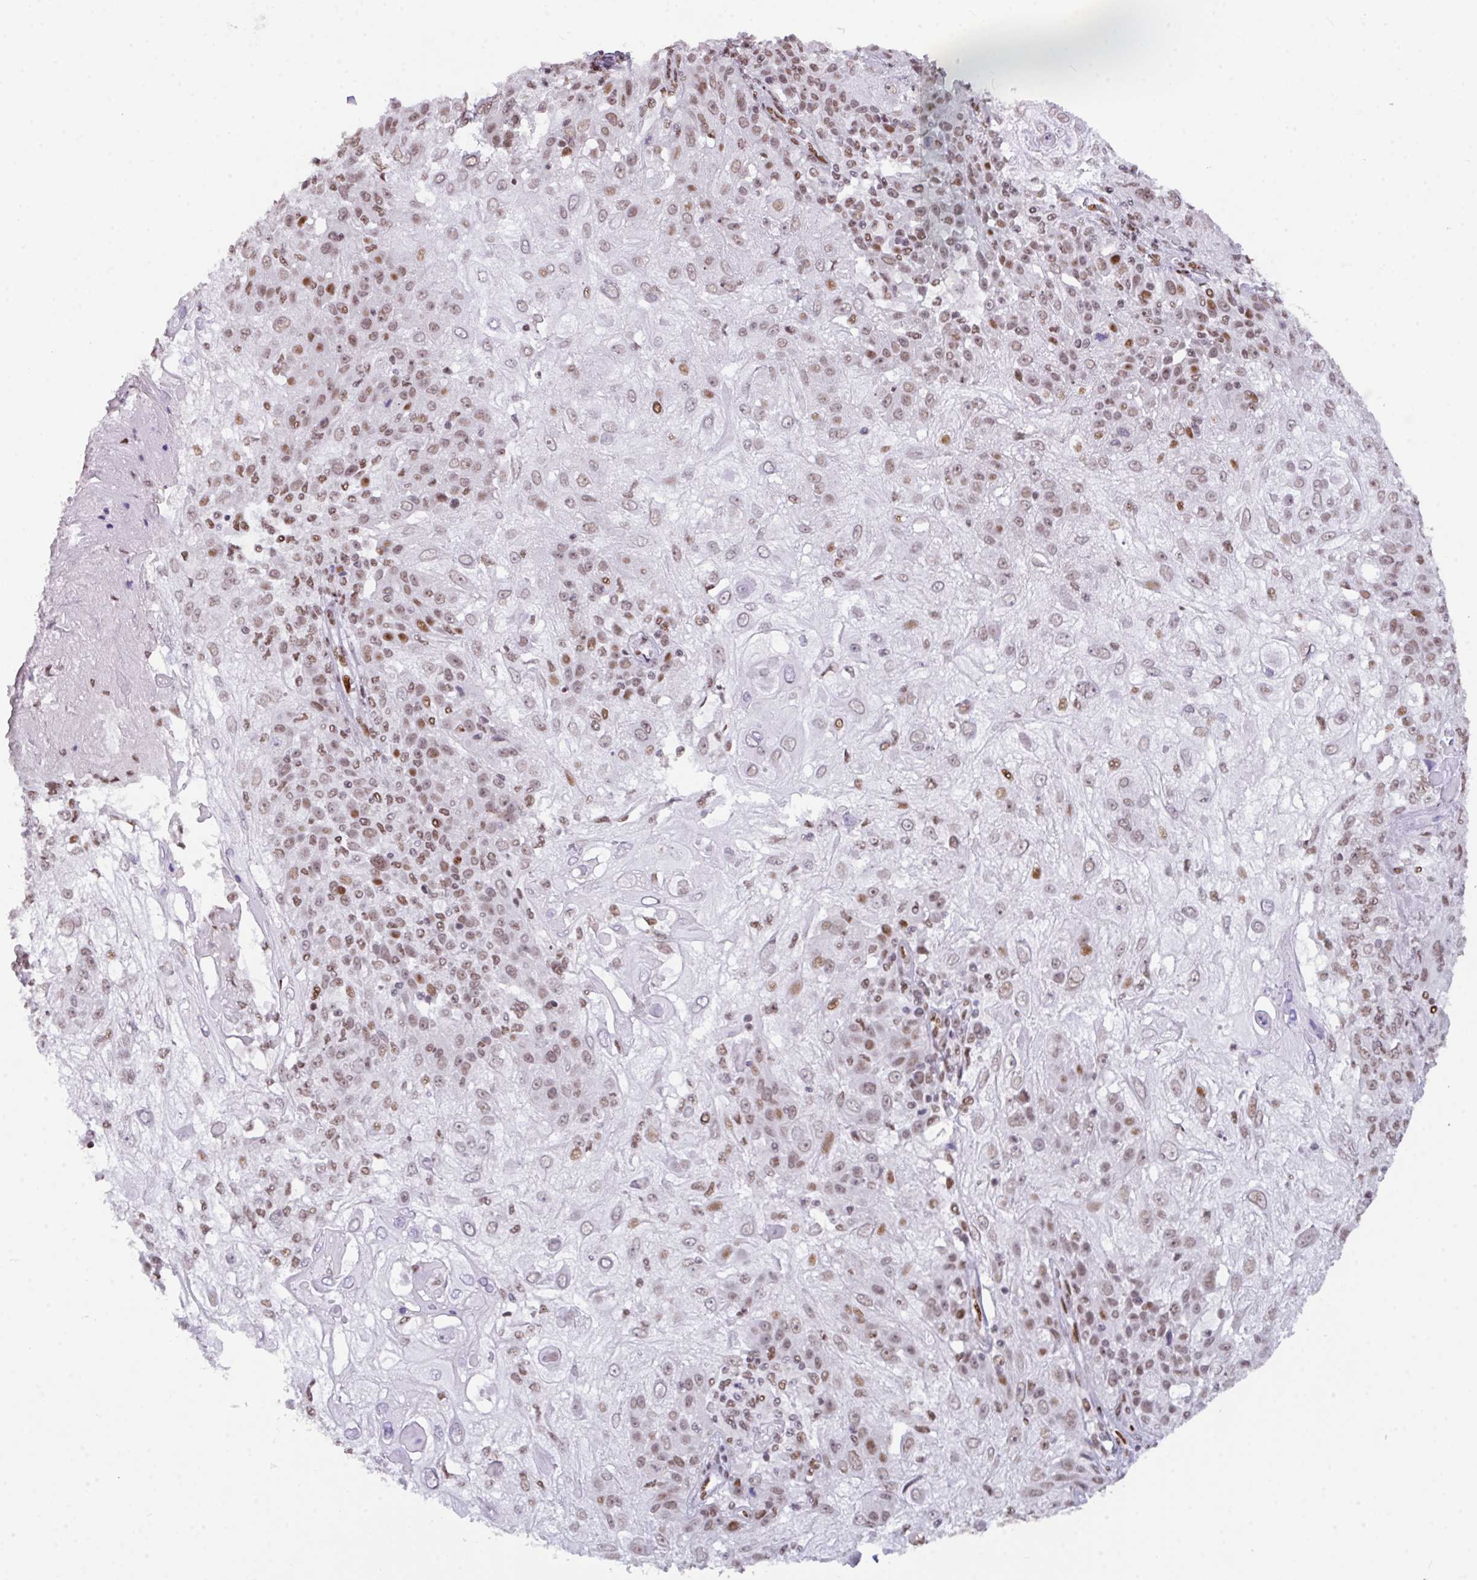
{"staining": {"intensity": "moderate", "quantity": "25%-75%", "location": "nuclear"}, "tissue": "skin cancer", "cell_type": "Tumor cells", "image_type": "cancer", "snomed": [{"axis": "morphology", "description": "Normal tissue, NOS"}, {"axis": "morphology", "description": "Squamous cell carcinoma, NOS"}, {"axis": "topography", "description": "Skin"}], "caption": "Human skin cancer (squamous cell carcinoma) stained with a protein marker shows moderate staining in tumor cells.", "gene": "CLP1", "patient": {"sex": "female", "age": 83}}